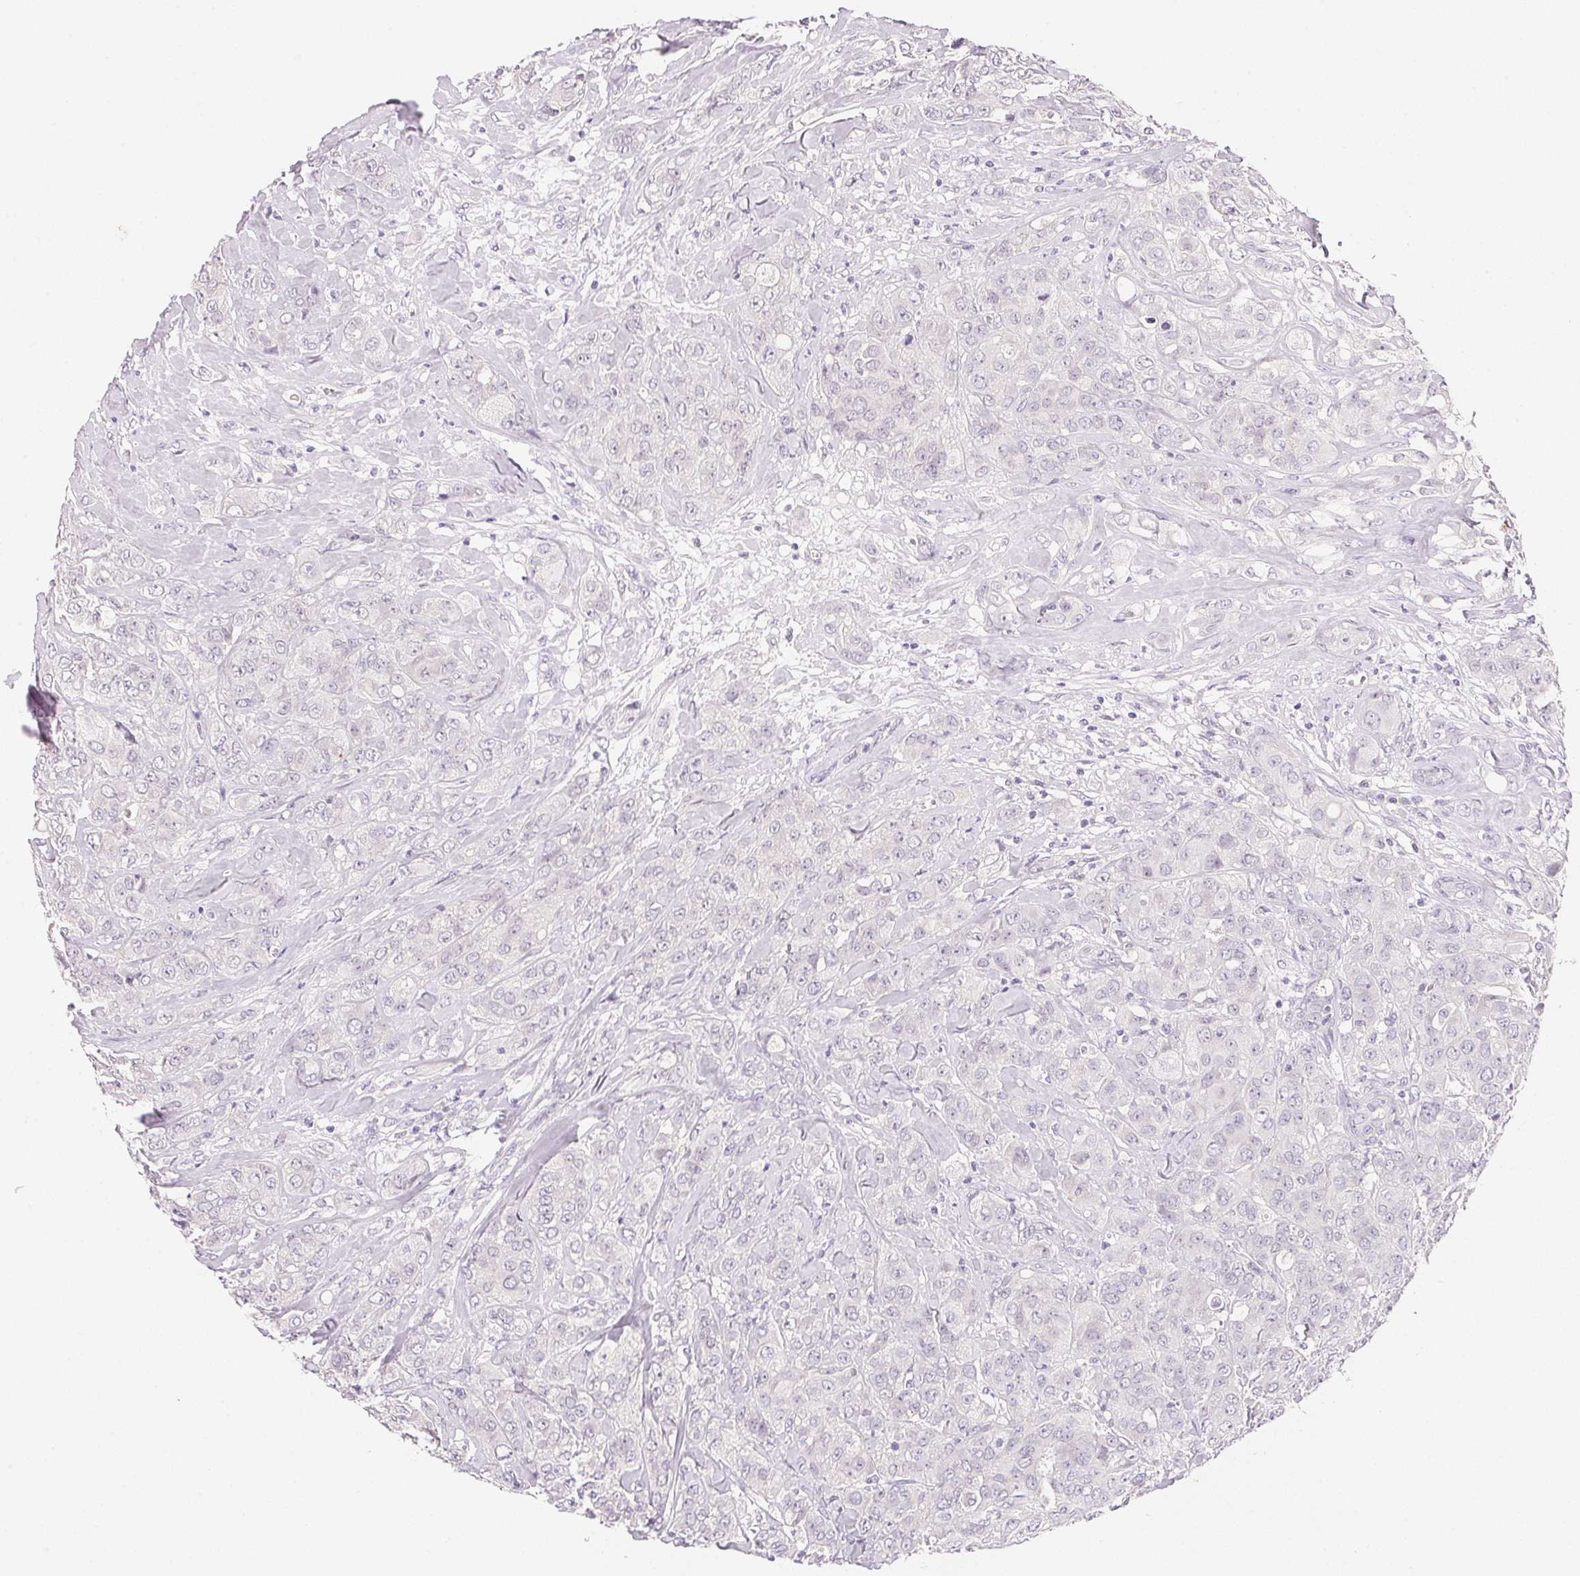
{"staining": {"intensity": "negative", "quantity": "none", "location": "none"}, "tissue": "breast cancer", "cell_type": "Tumor cells", "image_type": "cancer", "snomed": [{"axis": "morphology", "description": "Normal tissue, NOS"}, {"axis": "morphology", "description": "Duct carcinoma"}, {"axis": "topography", "description": "Breast"}], "caption": "A micrograph of breast infiltrating ductal carcinoma stained for a protein shows no brown staining in tumor cells.", "gene": "MCOLN3", "patient": {"sex": "female", "age": 43}}